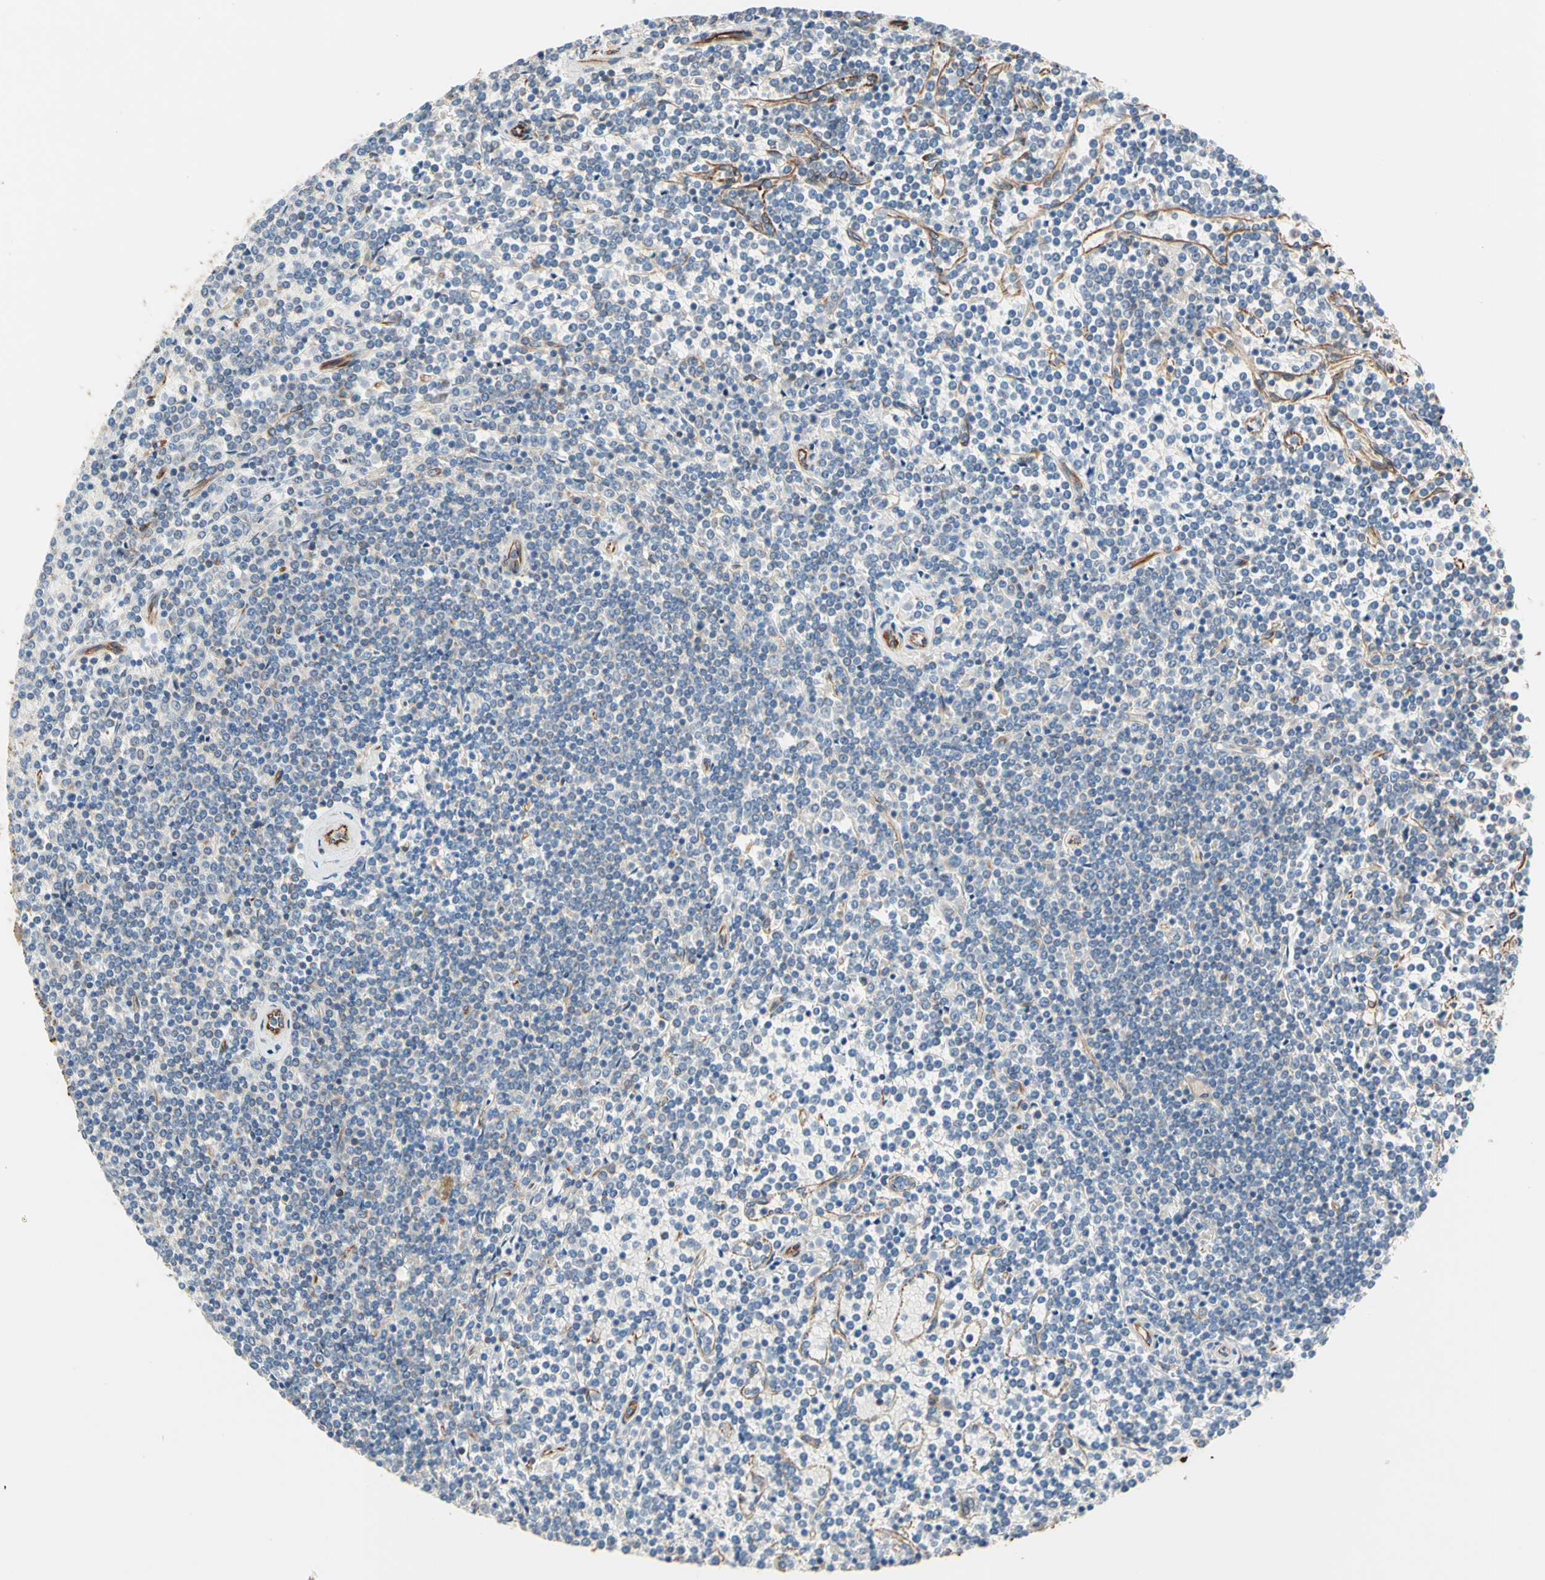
{"staining": {"intensity": "negative", "quantity": "none", "location": "none"}, "tissue": "lymphoma", "cell_type": "Tumor cells", "image_type": "cancer", "snomed": [{"axis": "morphology", "description": "Malignant lymphoma, non-Hodgkin's type, Low grade"}, {"axis": "topography", "description": "Spleen"}], "caption": "IHC of malignant lymphoma, non-Hodgkin's type (low-grade) reveals no positivity in tumor cells.", "gene": "TRAF2", "patient": {"sex": "female", "age": 19}}